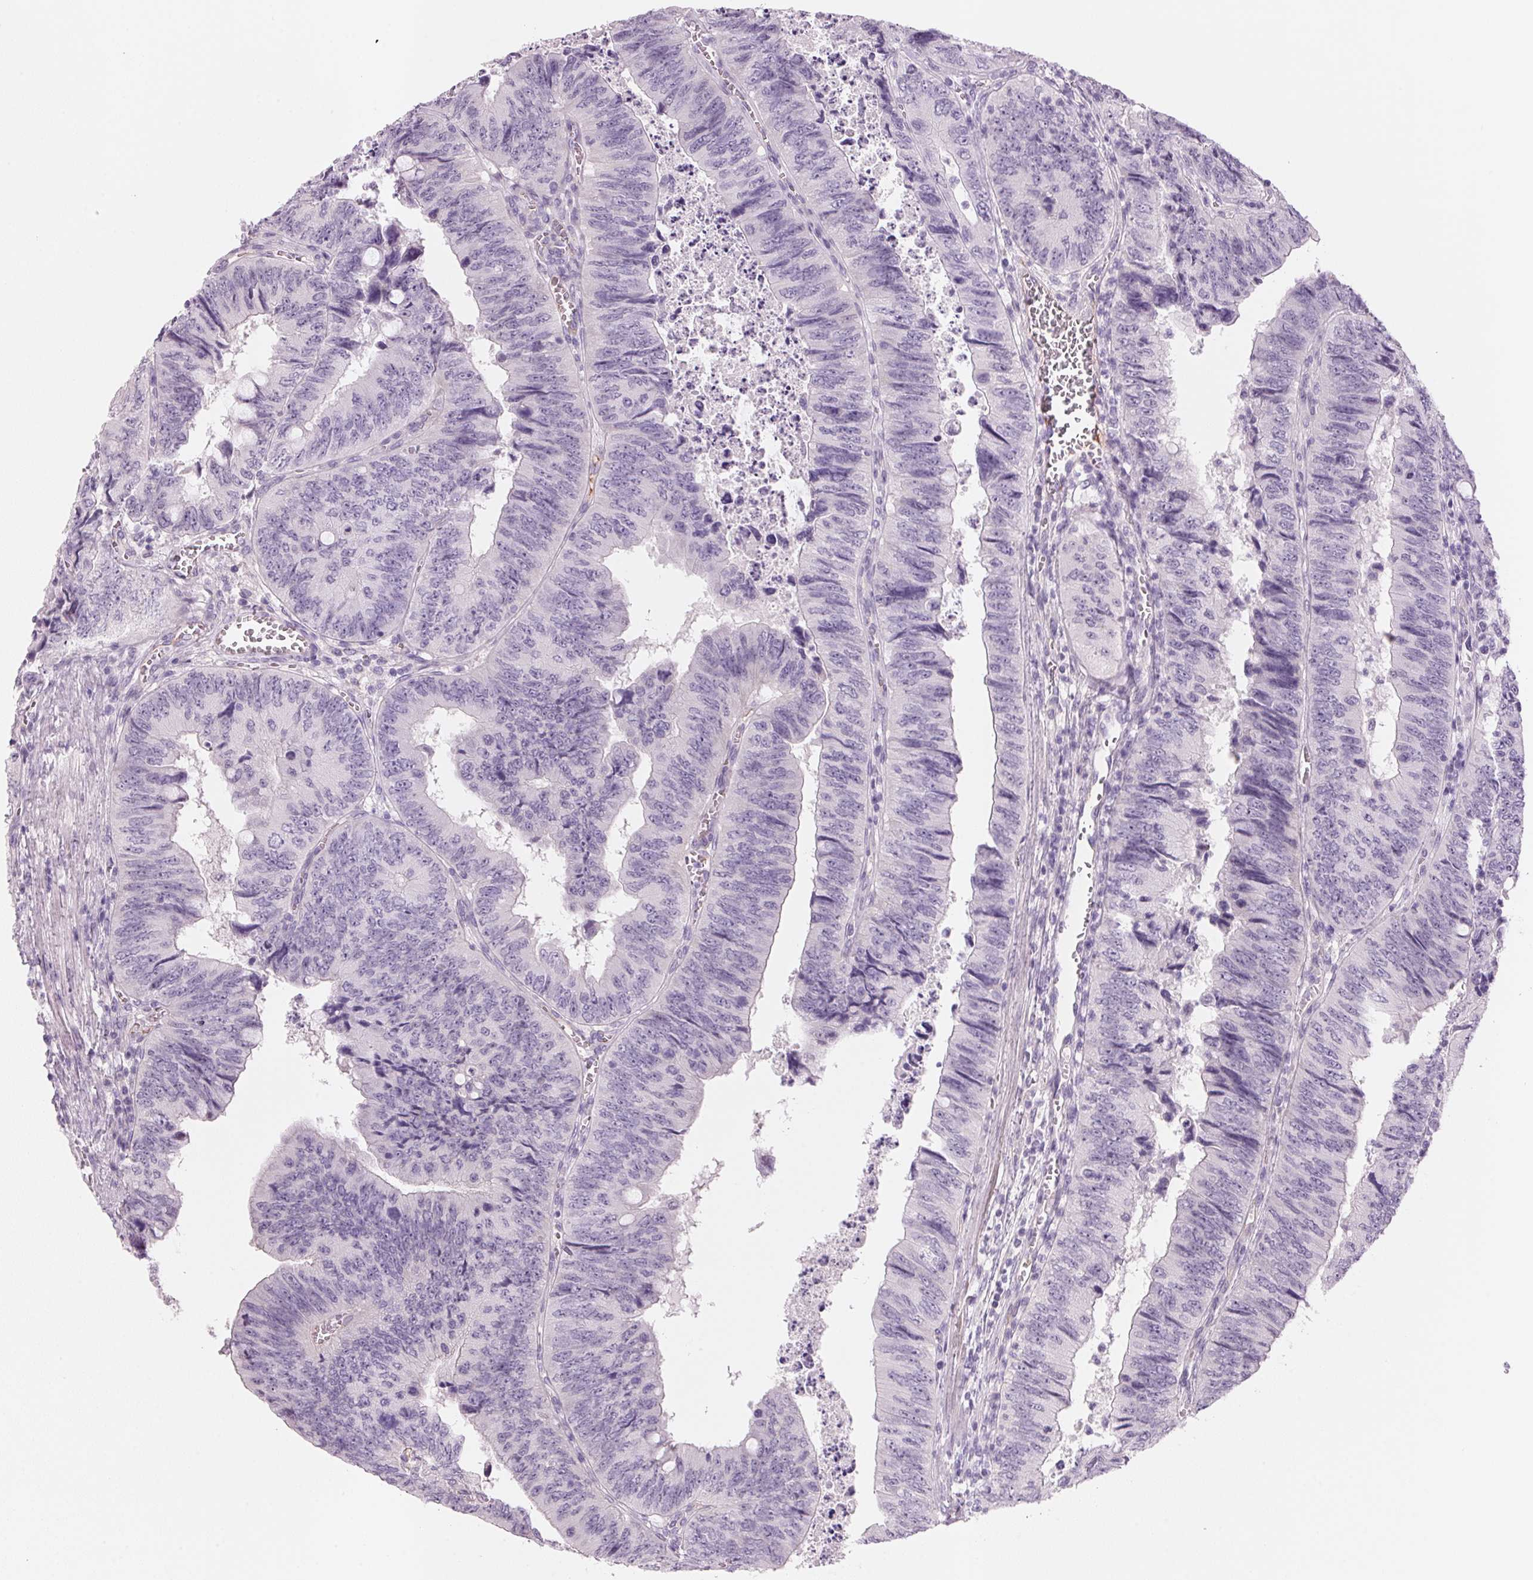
{"staining": {"intensity": "negative", "quantity": "none", "location": "none"}, "tissue": "colorectal cancer", "cell_type": "Tumor cells", "image_type": "cancer", "snomed": [{"axis": "morphology", "description": "Adenocarcinoma, NOS"}, {"axis": "topography", "description": "Colon"}], "caption": "Tumor cells are negative for brown protein staining in colorectal adenocarcinoma.", "gene": "ADAM20", "patient": {"sex": "female", "age": 84}}